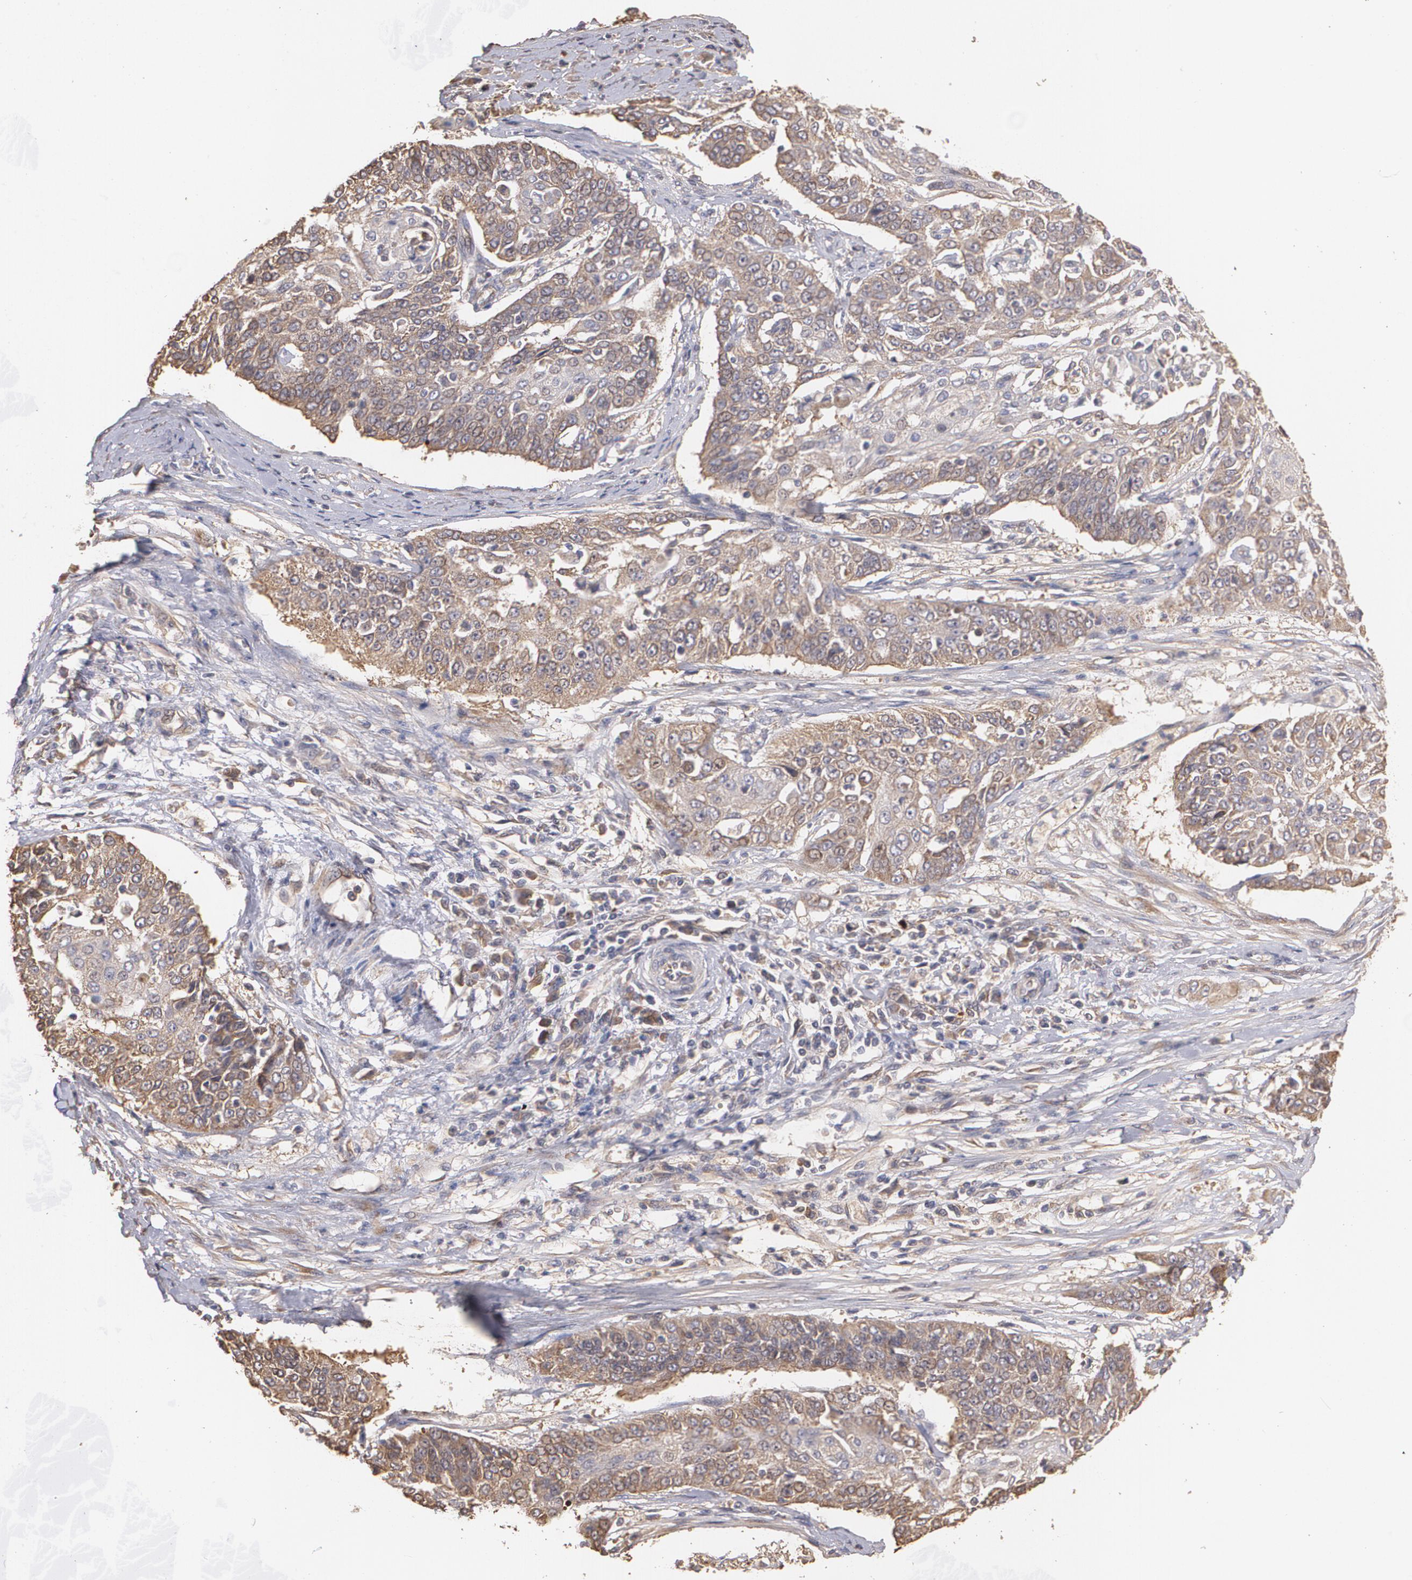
{"staining": {"intensity": "weak", "quantity": ">75%", "location": "cytoplasmic/membranous"}, "tissue": "cervical cancer", "cell_type": "Tumor cells", "image_type": "cancer", "snomed": [{"axis": "morphology", "description": "Squamous cell carcinoma, NOS"}, {"axis": "topography", "description": "Cervix"}], "caption": "Squamous cell carcinoma (cervical) was stained to show a protein in brown. There is low levels of weak cytoplasmic/membranous positivity in approximately >75% of tumor cells. The staining was performed using DAB (3,3'-diaminobenzidine) to visualize the protein expression in brown, while the nuclei were stained in blue with hematoxylin (Magnification: 20x).", "gene": "PON1", "patient": {"sex": "female", "age": 64}}